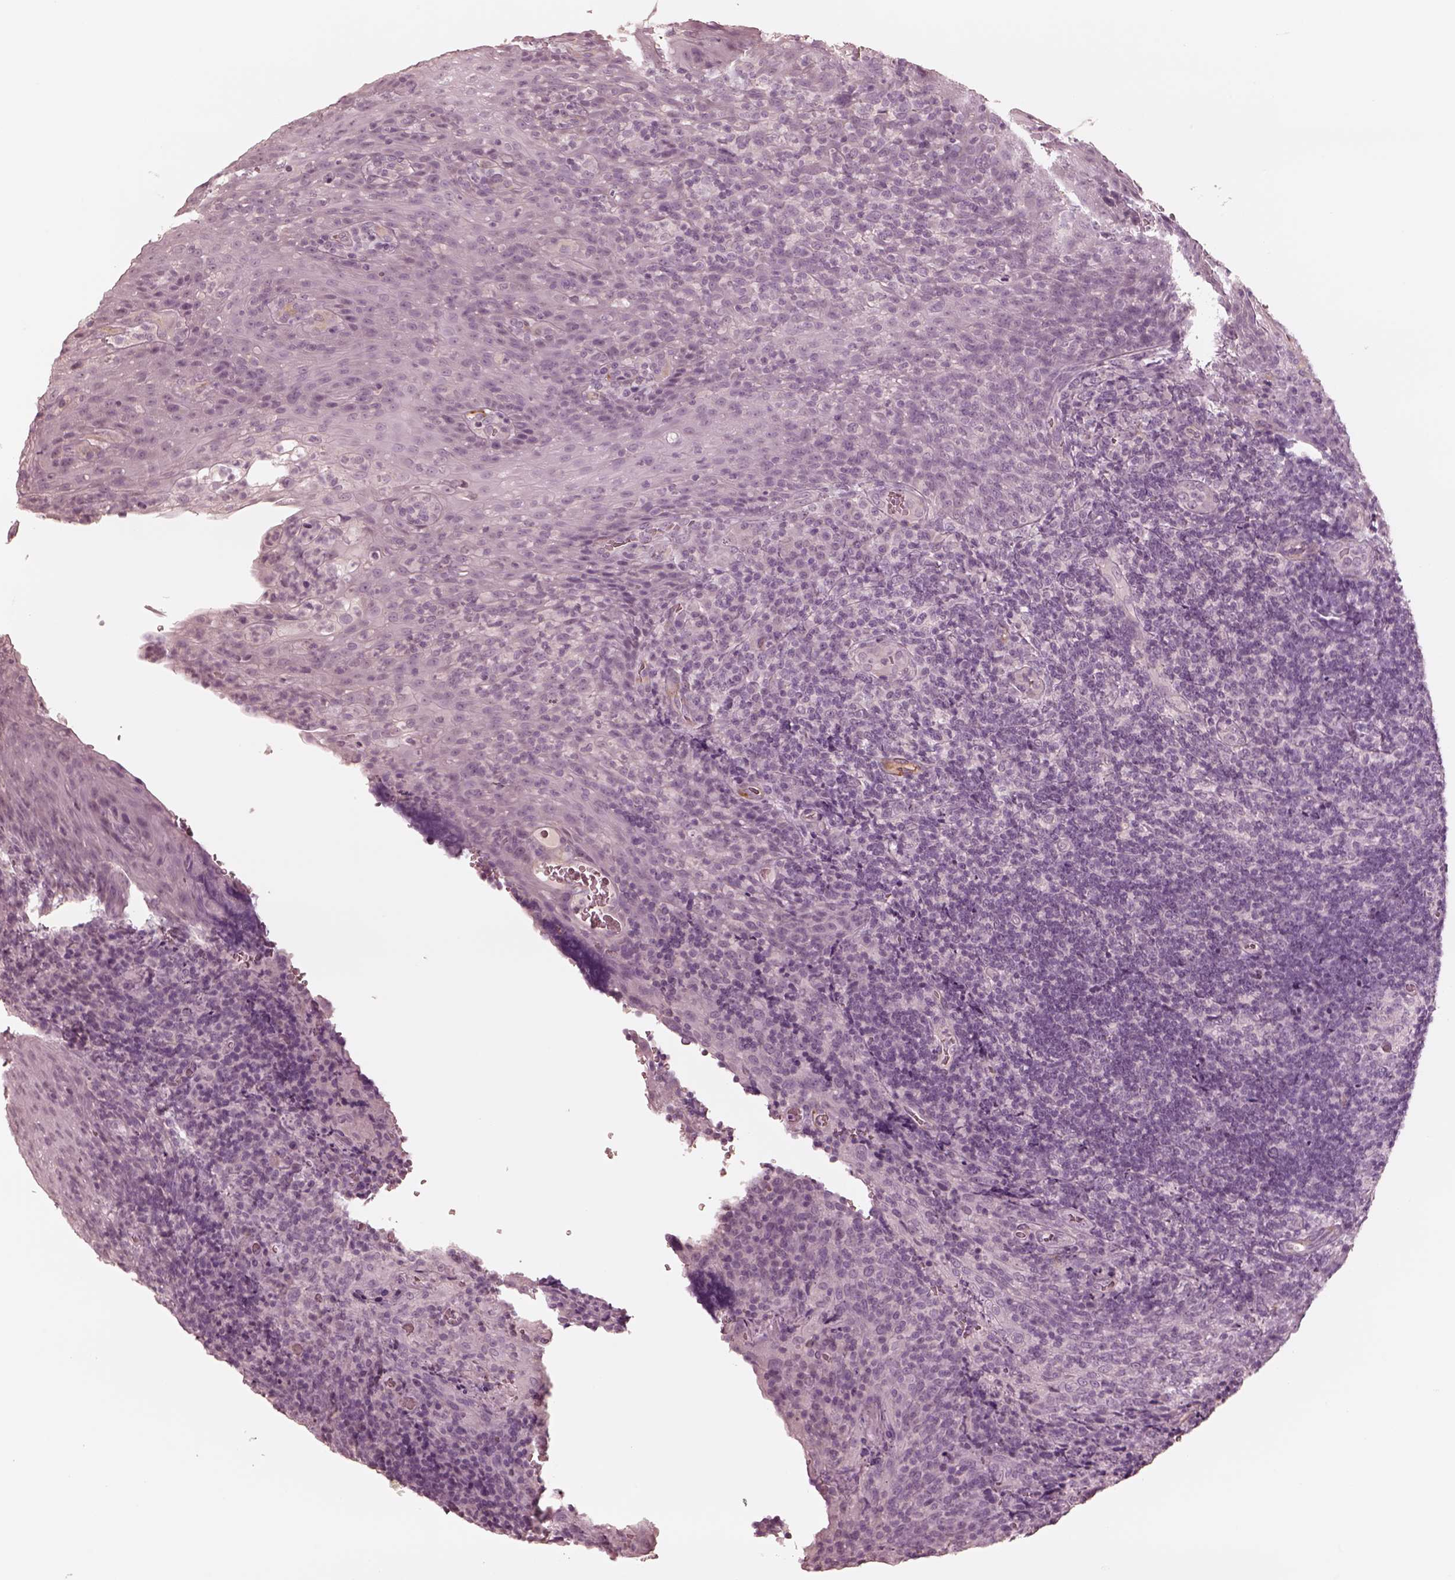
{"staining": {"intensity": "negative", "quantity": "none", "location": "none"}, "tissue": "tonsil", "cell_type": "Germinal center cells", "image_type": "normal", "snomed": [{"axis": "morphology", "description": "Normal tissue, NOS"}, {"axis": "topography", "description": "Tonsil"}], "caption": "IHC micrograph of benign tonsil: human tonsil stained with DAB (3,3'-diaminobenzidine) reveals no significant protein expression in germinal center cells. (Brightfield microscopy of DAB (3,3'-diaminobenzidine) IHC at high magnification).", "gene": "DNAAF9", "patient": {"sex": "male", "age": 17}}